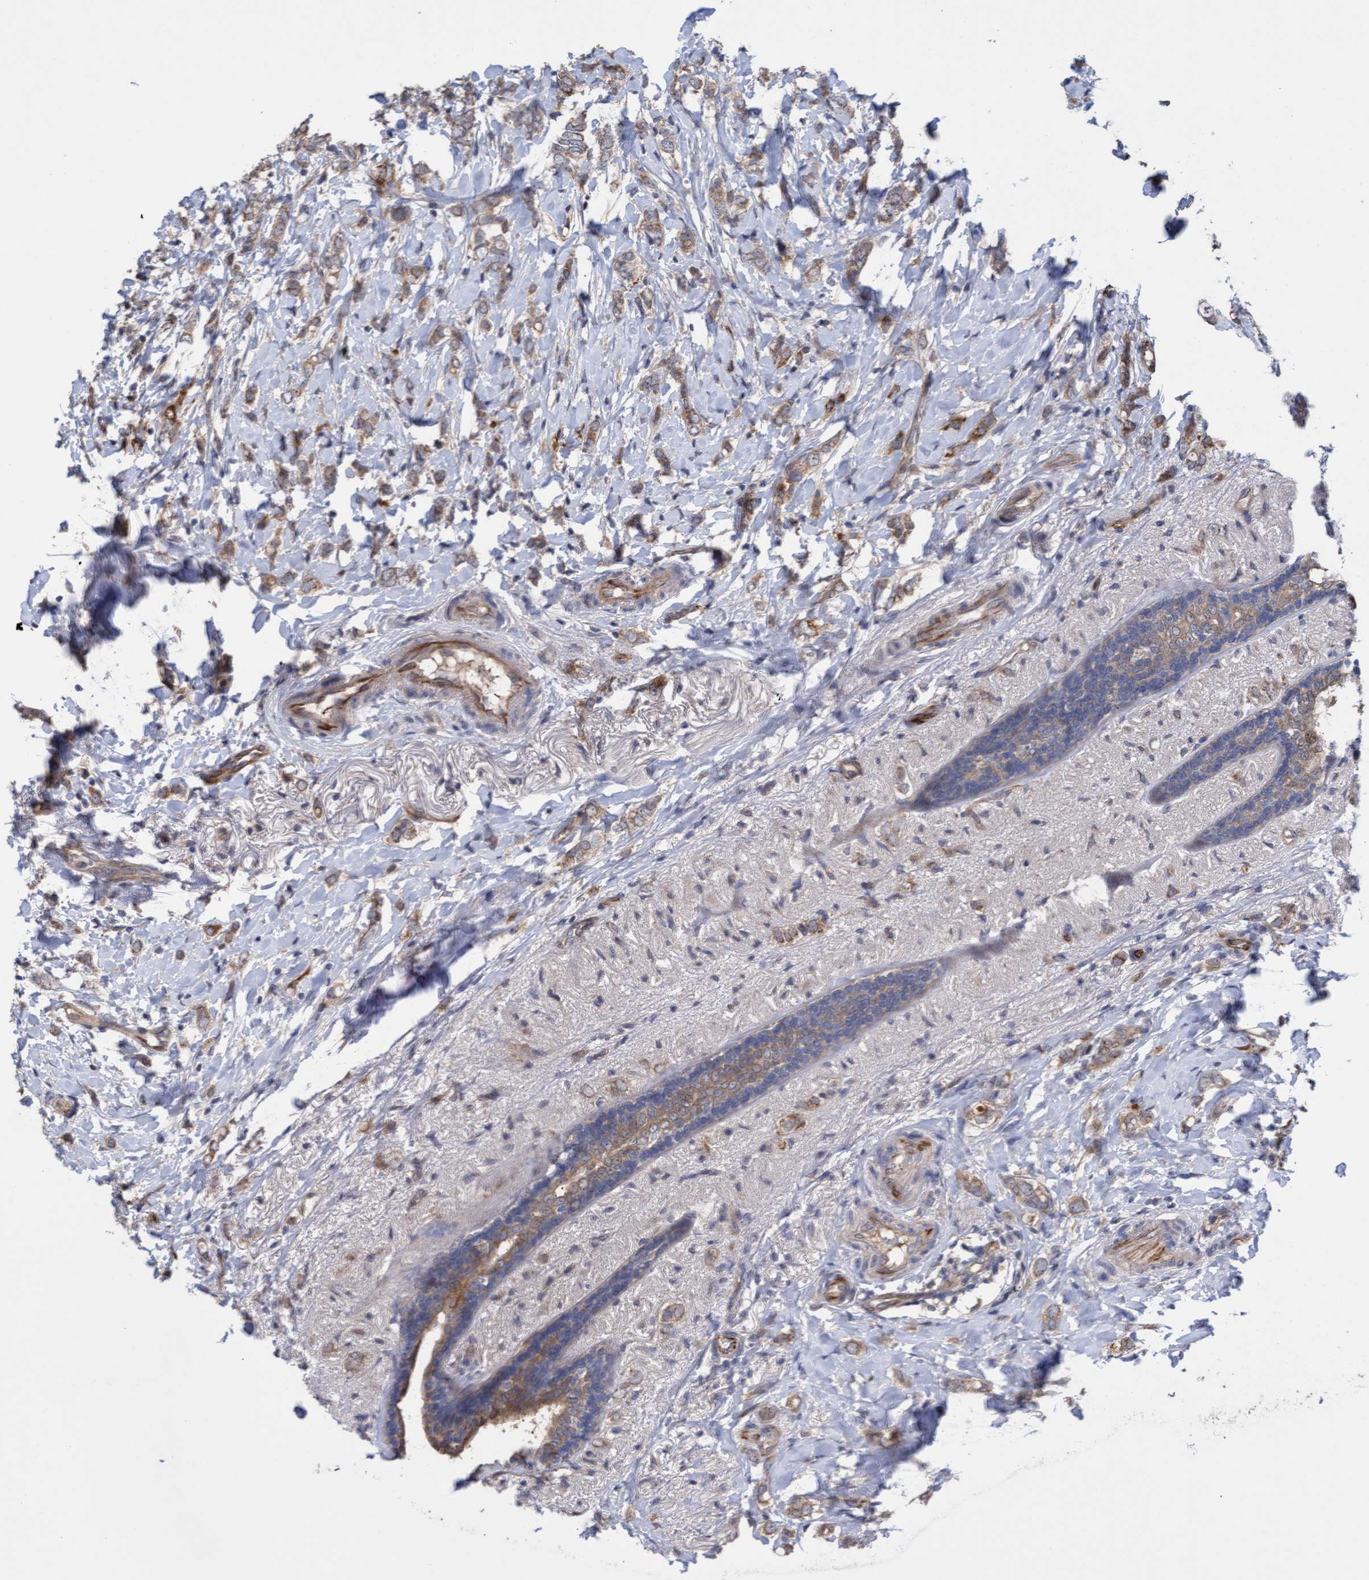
{"staining": {"intensity": "moderate", "quantity": ">75%", "location": "cytoplasmic/membranous"}, "tissue": "breast cancer", "cell_type": "Tumor cells", "image_type": "cancer", "snomed": [{"axis": "morphology", "description": "Normal tissue, NOS"}, {"axis": "morphology", "description": "Lobular carcinoma"}, {"axis": "topography", "description": "Breast"}], "caption": "Protein positivity by immunohistochemistry (IHC) displays moderate cytoplasmic/membranous positivity in about >75% of tumor cells in lobular carcinoma (breast).", "gene": "ITFG1", "patient": {"sex": "female", "age": 47}}